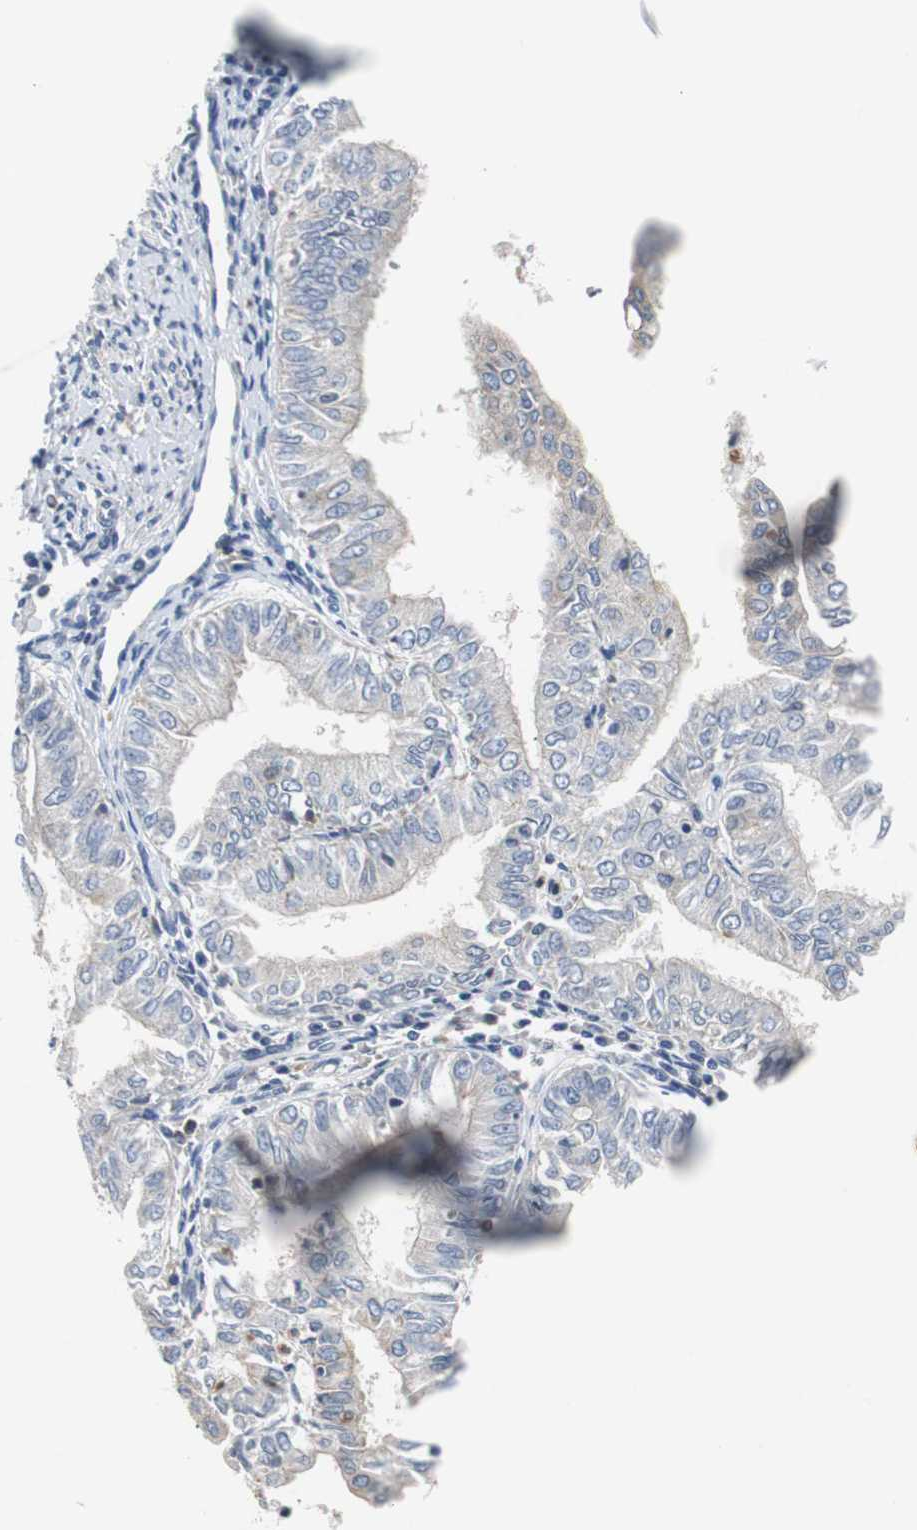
{"staining": {"intensity": "weak", "quantity": "<25%", "location": "cytoplasmic/membranous"}, "tissue": "endometrial cancer", "cell_type": "Tumor cells", "image_type": "cancer", "snomed": [{"axis": "morphology", "description": "Adenocarcinoma, NOS"}, {"axis": "topography", "description": "Endometrium"}], "caption": "A photomicrograph of human endometrial cancer is negative for staining in tumor cells.", "gene": "VAMP8", "patient": {"sex": "female", "age": 66}}